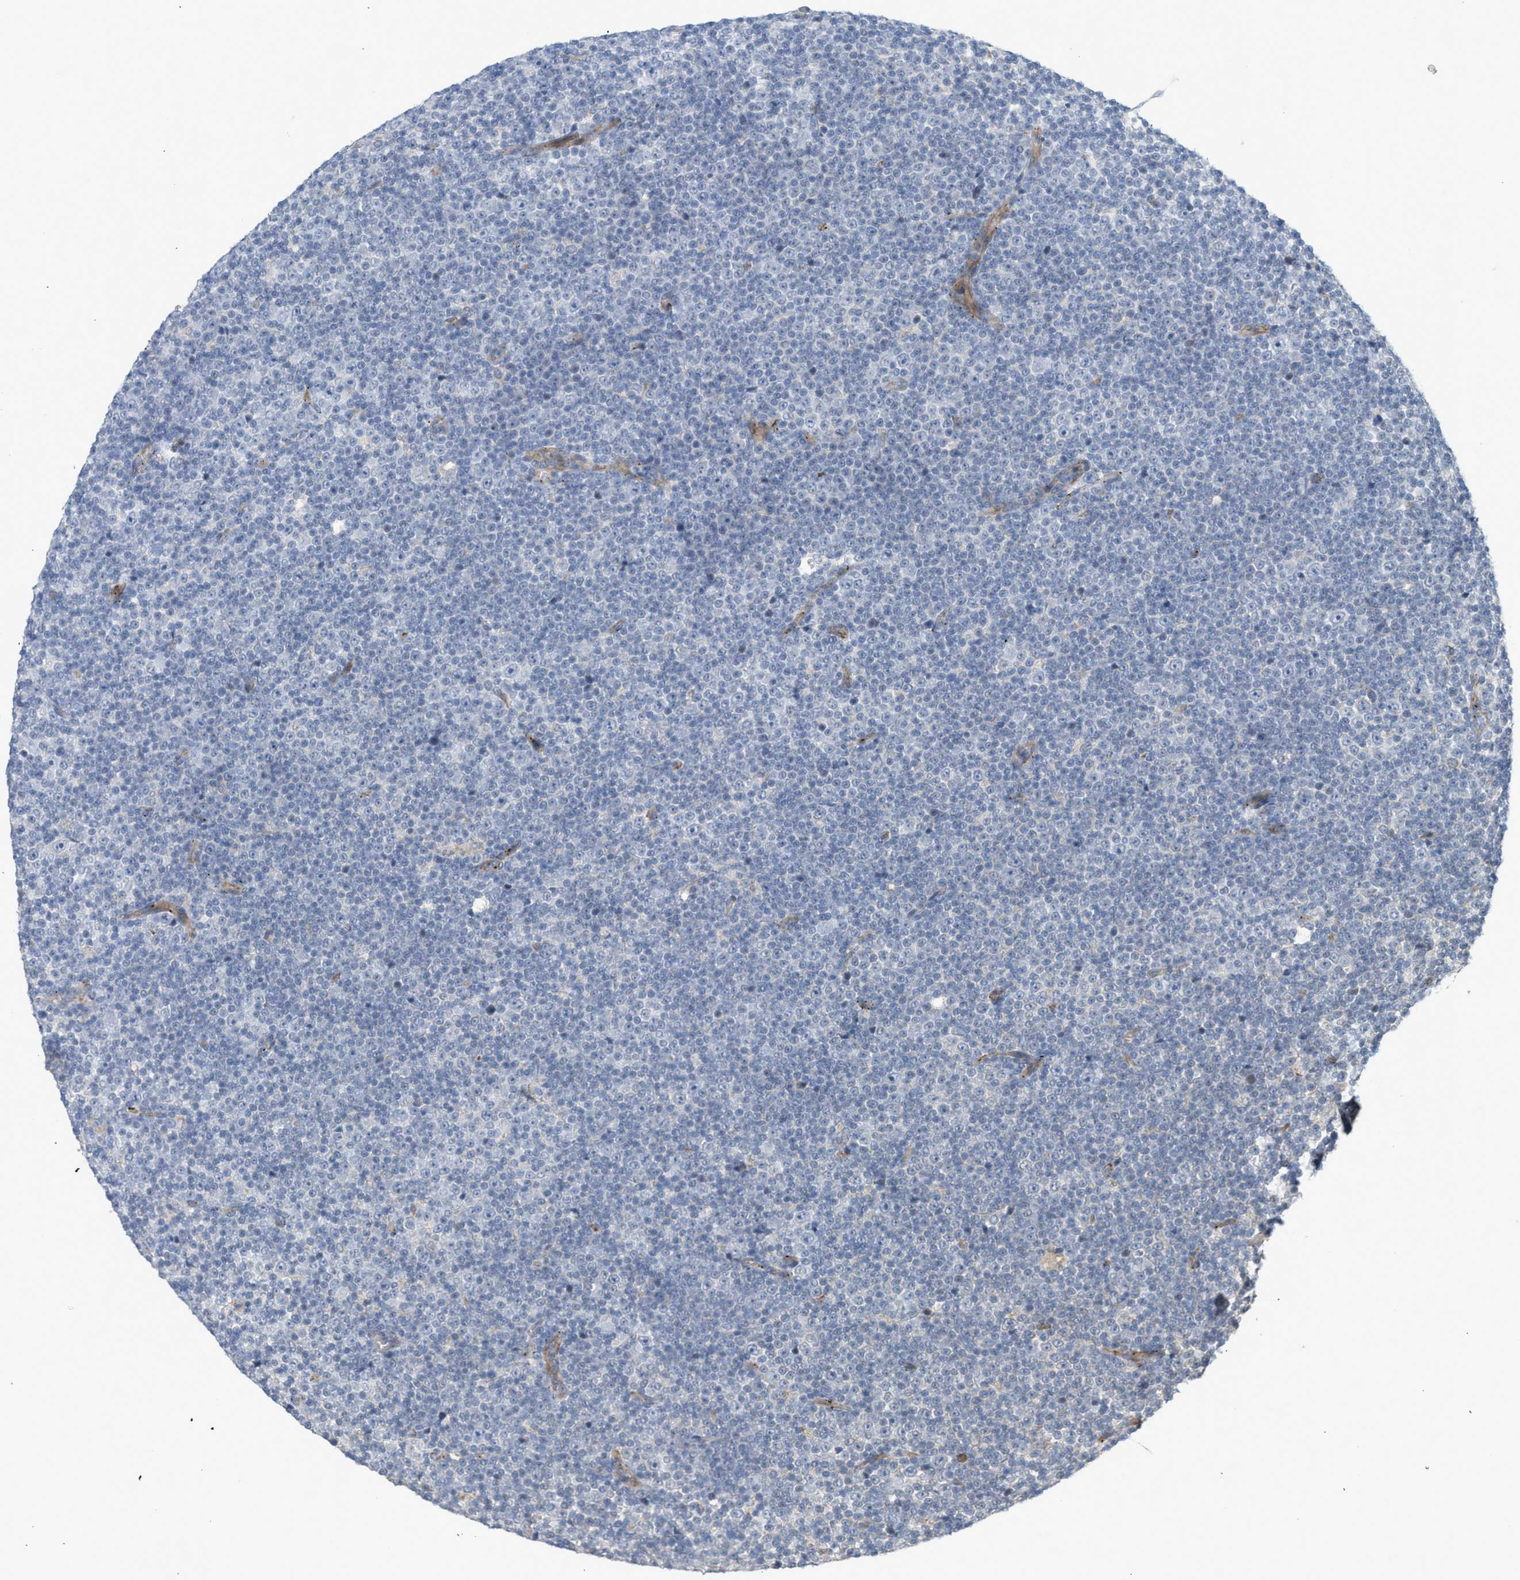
{"staining": {"intensity": "negative", "quantity": "none", "location": "none"}, "tissue": "lymphoma", "cell_type": "Tumor cells", "image_type": "cancer", "snomed": [{"axis": "morphology", "description": "Malignant lymphoma, non-Hodgkin's type, Low grade"}, {"axis": "topography", "description": "Lymph node"}], "caption": "Malignant lymphoma, non-Hodgkin's type (low-grade) was stained to show a protein in brown. There is no significant expression in tumor cells.", "gene": "SVOP", "patient": {"sex": "female", "age": 67}}